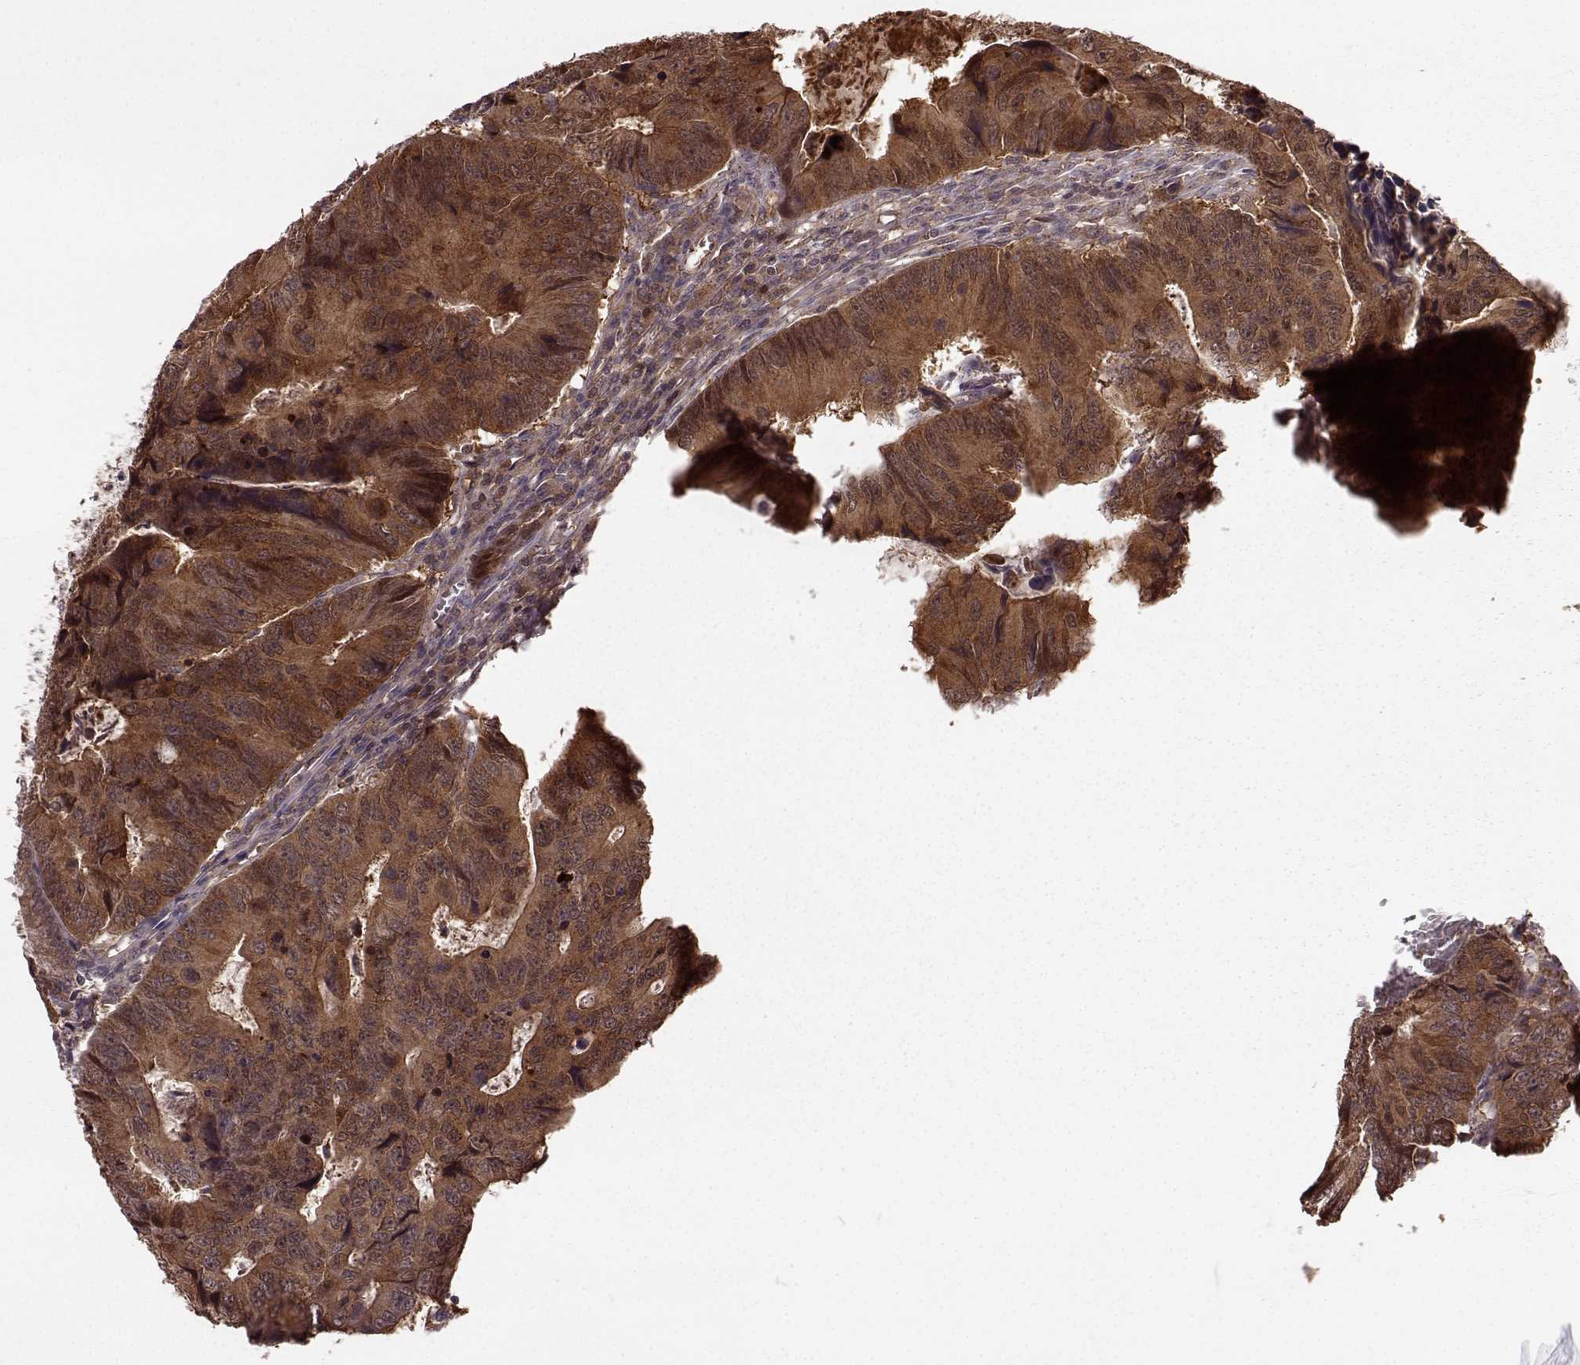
{"staining": {"intensity": "moderate", "quantity": ">75%", "location": "cytoplasmic/membranous"}, "tissue": "colorectal cancer", "cell_type": "Tumor cells", "image_type": "cancer", "snomed": [{"axis": "morphology", "description": "Adenocarcinoma, NOS"}, {"axis": "topography", "description": "Colon"}], "caption": "The immunohistochemical stain highlights moderate cytoplasmic/membranous staining in tumor cells of colorectal adenocarcinoma tissue. The staining was performed using DAB, with brown indicating positive protein expression. Nuclei are stained blue with hematoxylin.", "gene": "GSS", "patient": {"sex": "female", "age": 87}}